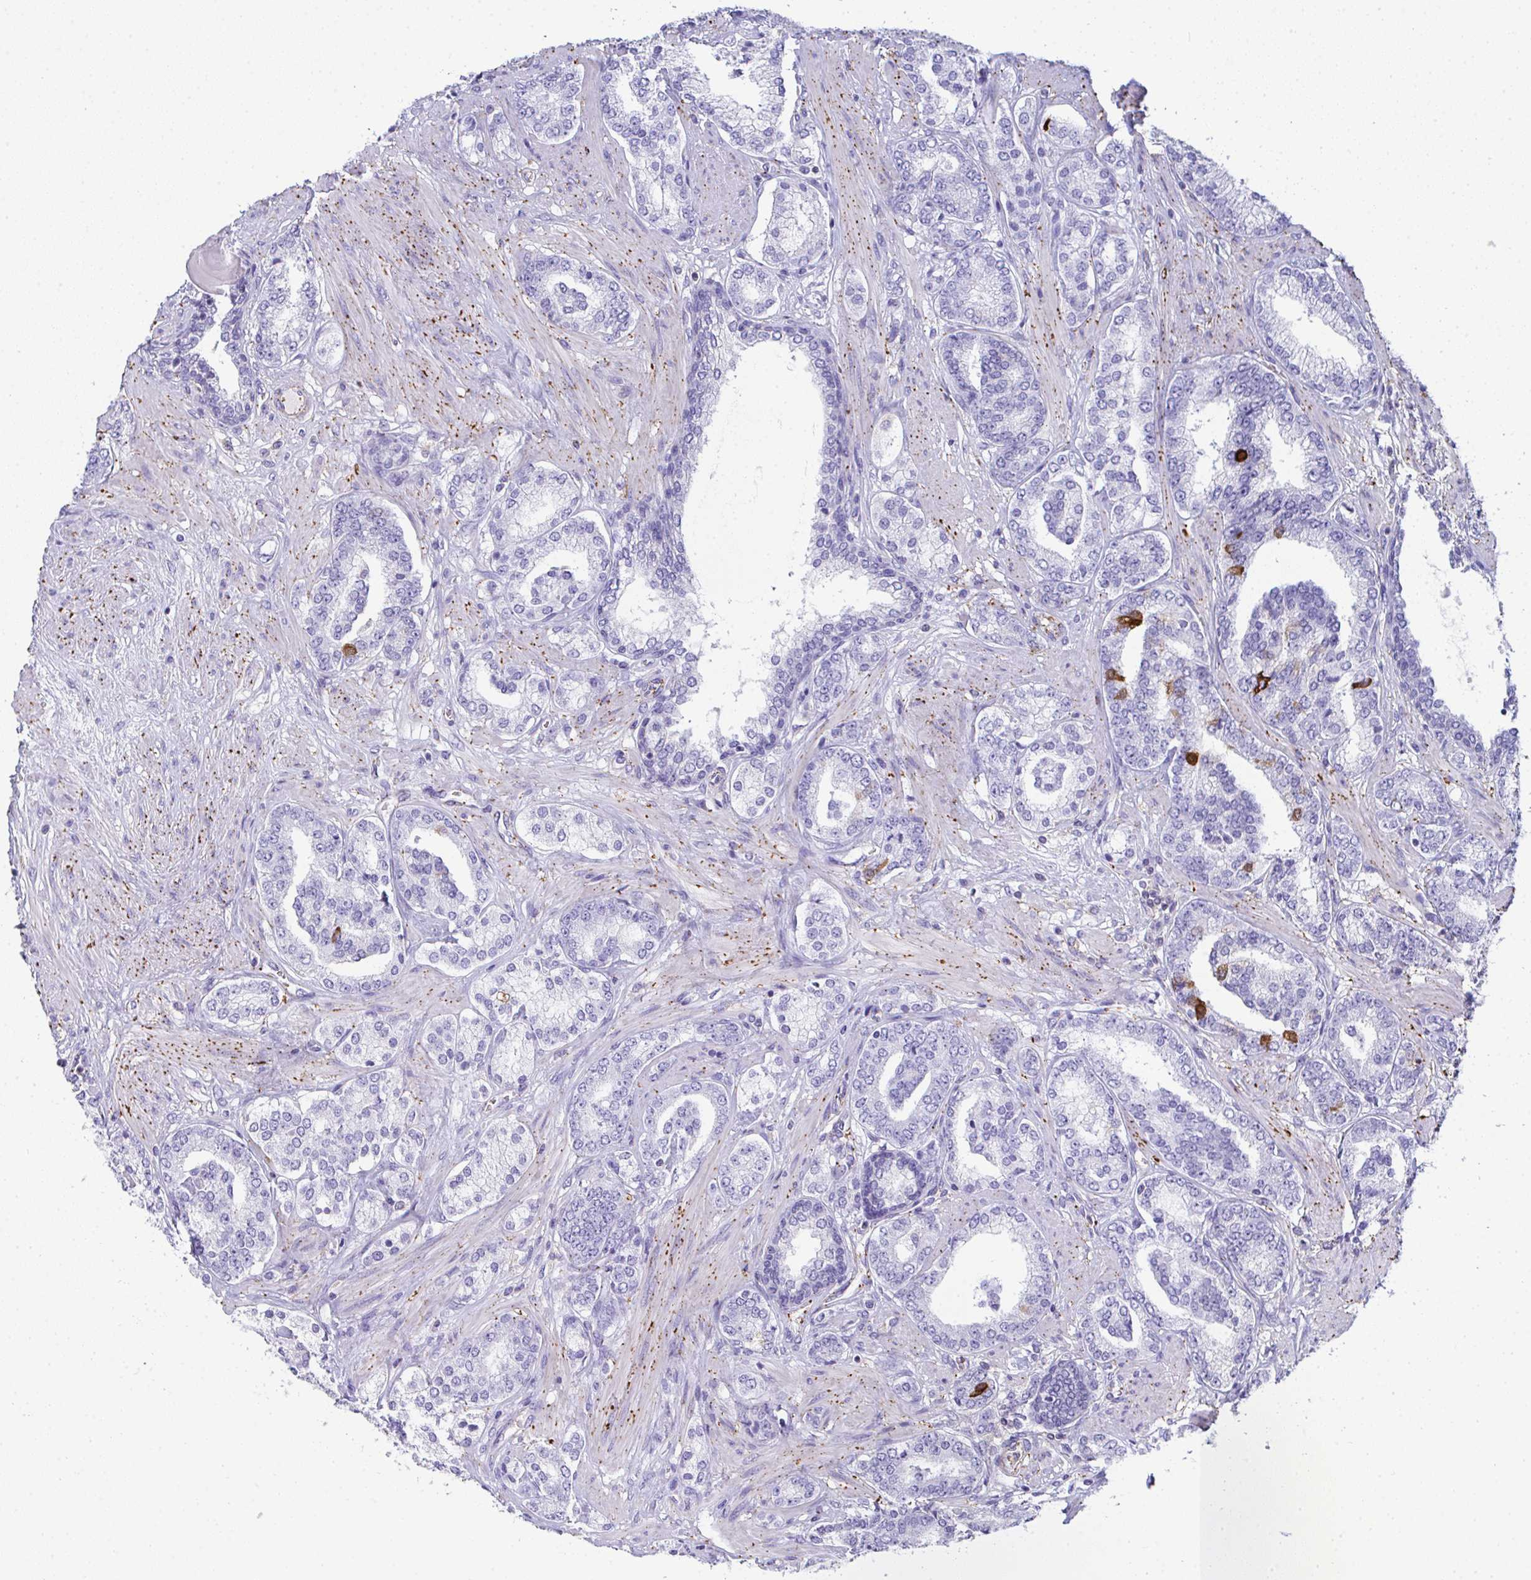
{"staining": {"intensity": "moderate", "quantity": "<25%", "location": "cytoplasmic/membranous"}, "tissue": "prostate cancer", "cell_type": "Tumor cells", "image_type": "cancer", "snomed": [{"axis": "morphology", "description": "Adenocarcinoma, High grade"}, {"axis": "topography", "description": "Prostate"}], "caption": "IHC image of prostate cancer (high-grade adenocarcinoma) stained for a protein (brown), which reveals low levels of moderate cytoplasmic/membranous expression in about <25% of tumor cells.", "gene": "TNFAIP8", "patient": {"sex": "male", "age": 62}}